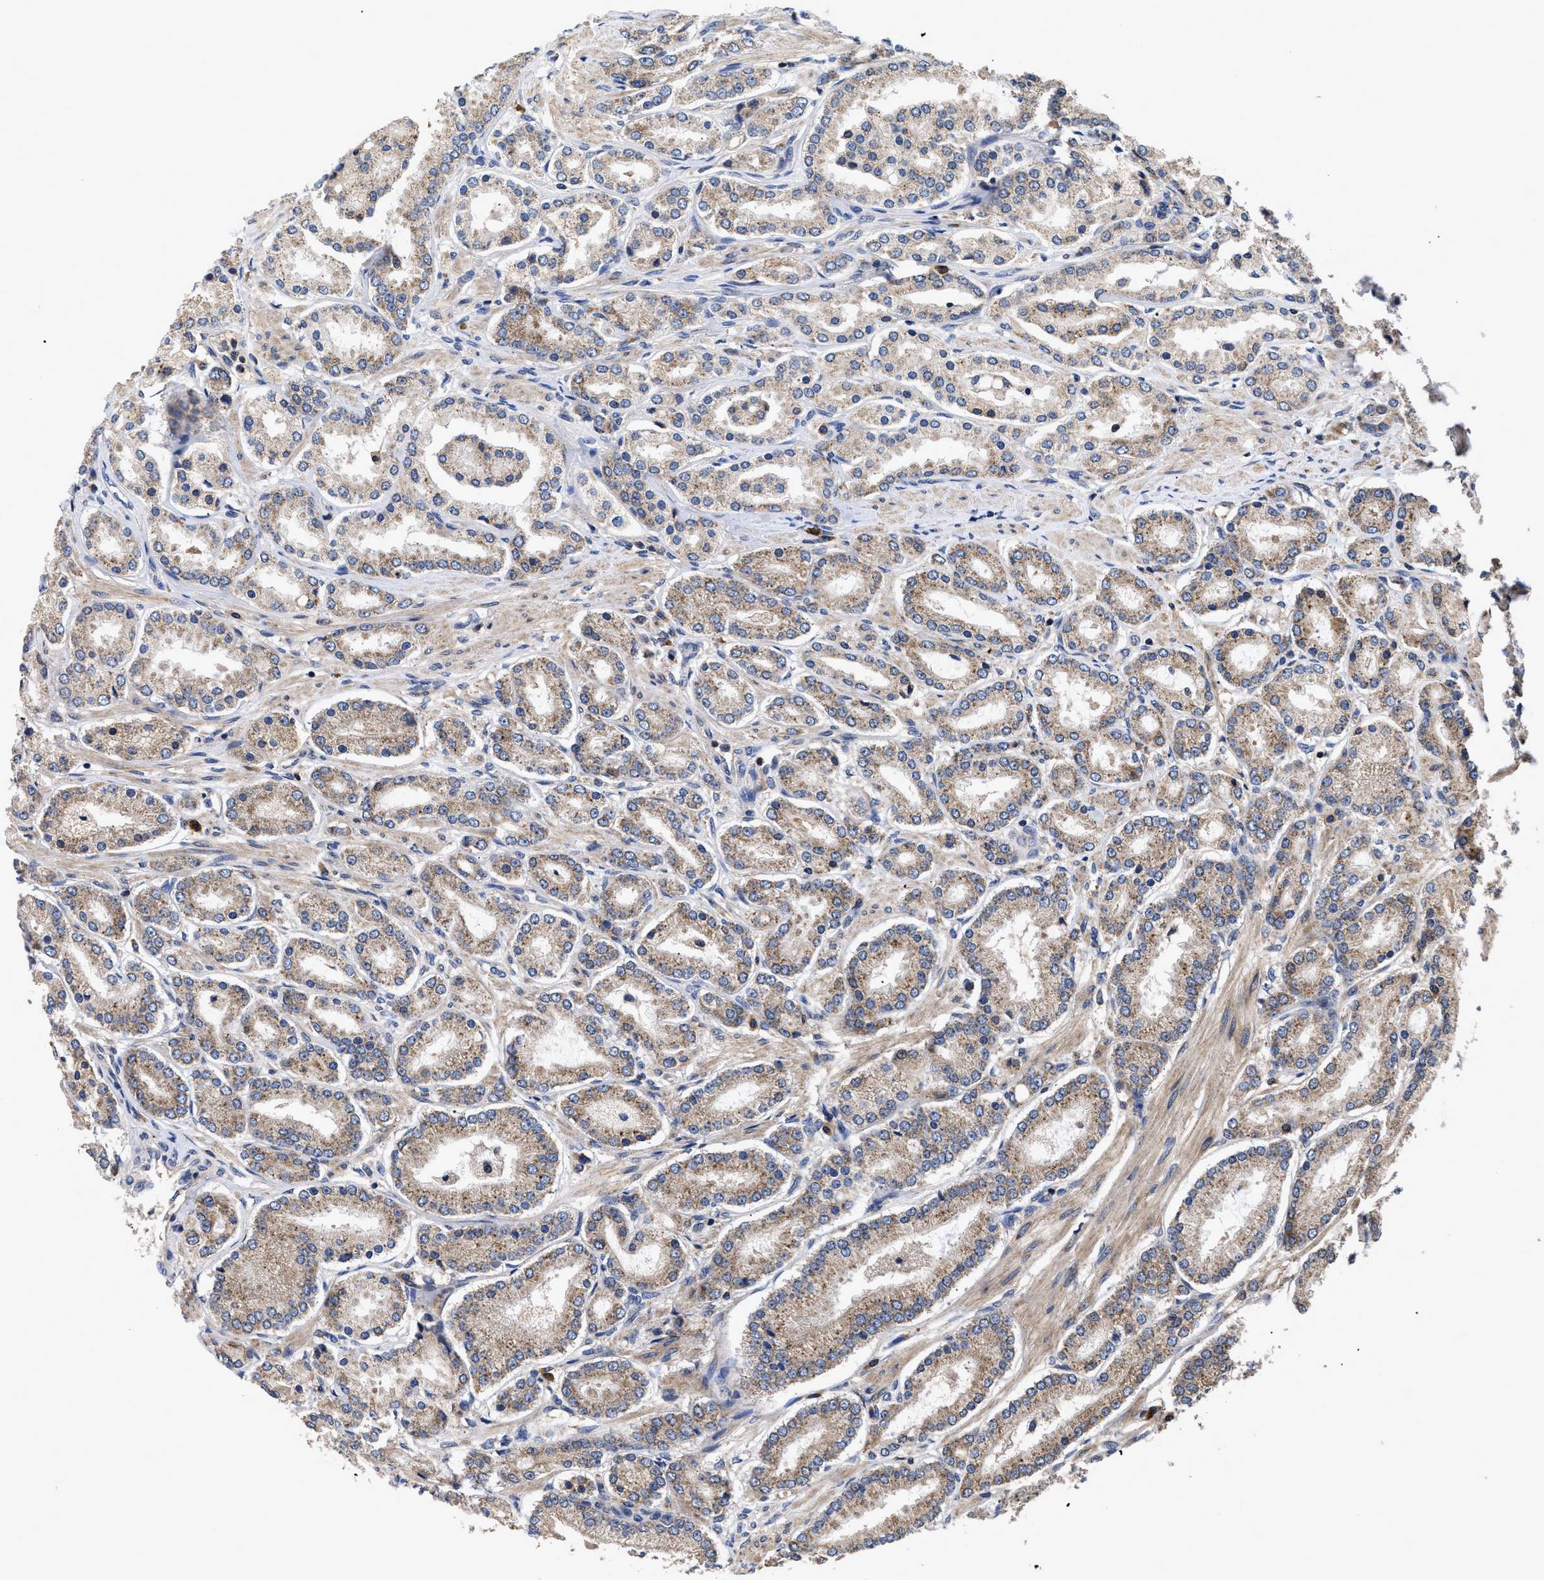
{"staining": {"intensity": "weak", "quantity": ">75%", "location": "cytoplasmic/membranous"}, "tissue": "prostate cancer", "cell_type": "Tumor cells", "image_type": "cancer", "snomed": [{"axis": "morphology", "description": "Adenocarcinoma, Low grade"}, {"axis": "topography", "description": "Prostate"}], "caption": "This is a micrograph of IHC staining of prostate adenocarcinoma (low-grade), which shows weak staining in the cytoplasmic/membranous of tumor cells.", "gene": "LRRC3", "patient": {"sex": "male", "age": 63}}